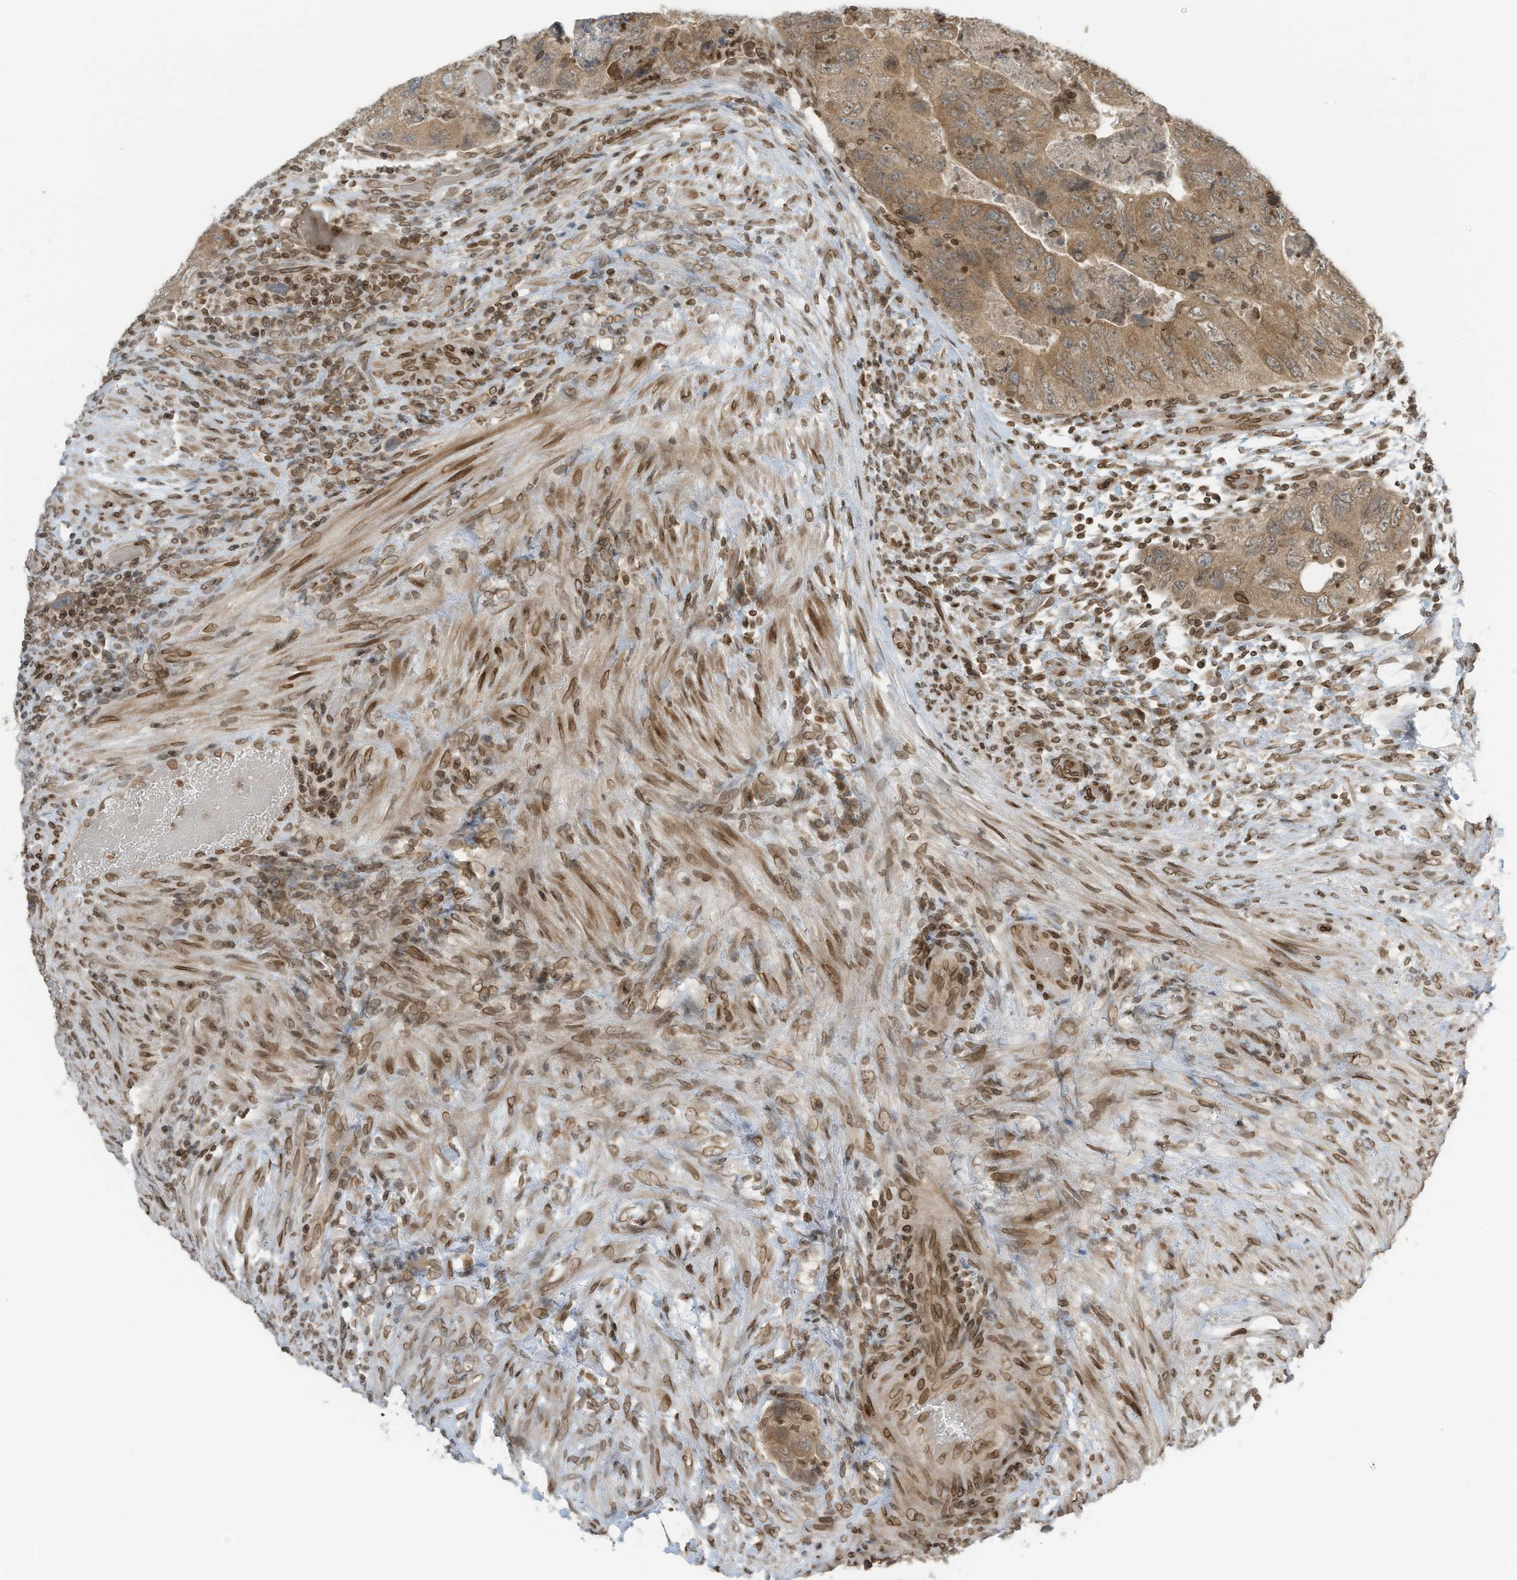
{"staining": {"intensity": "moderate", "quantity": ">75%", "location": "cytoplasmic/membranous"}, "tissue": "colorectal cancer", "cell_type": "Tumor cells", "image_type": "cancer", "snomed": [{"axis": "morphology", "description": "Adenocarcinoma, NOS"}, {"axis": "topography", "description": "Rectum"}], "caption": "Protein staining by immunohistochemistry reveals moderate cytoplasmic/membranous expression in approximately >75% of tumor cells in colorectal cancer.", "gene": "RABL3", "patient": {"sex": "male", "age": 63}}